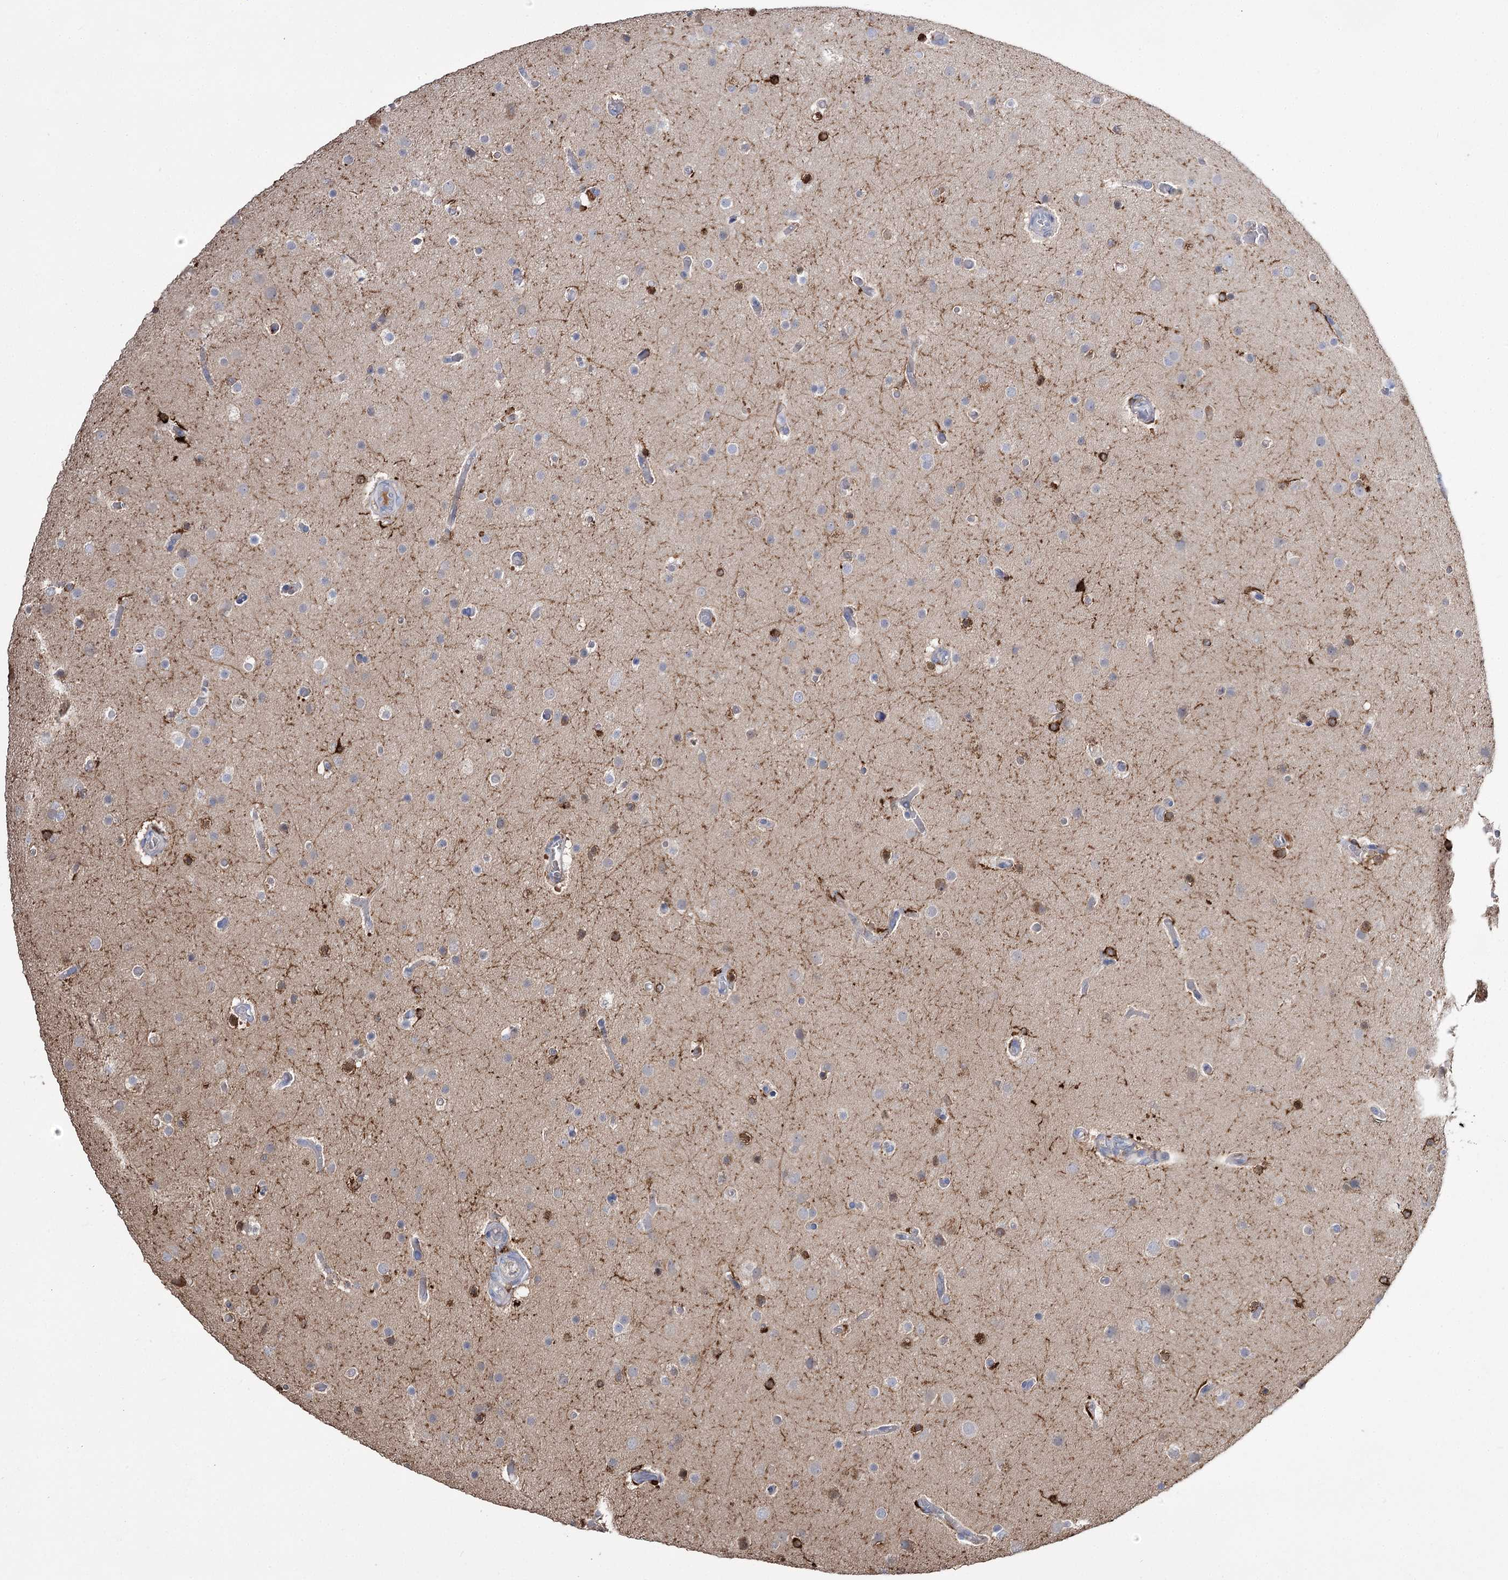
{"staining": {"intensity": "moderate", "quantity": "<25%", "location": "cytoplasmic/membranous,nuclear"}, "tissue": "glioma", "cell_type": "Tumor cells", "image_type": "cancer", "snomed": [{"axis": "morphology", "description": "Glioma, malignant, High grade"}, {"axis": "topography", "description": "Cerebral cortex"}], "caption": "Malignant high-grade glioma stained with a protein marker demonstrates moderate staining in tumor cells.", "gene": "ZNF622", "patient": {"sex": "female", "age": 36}}